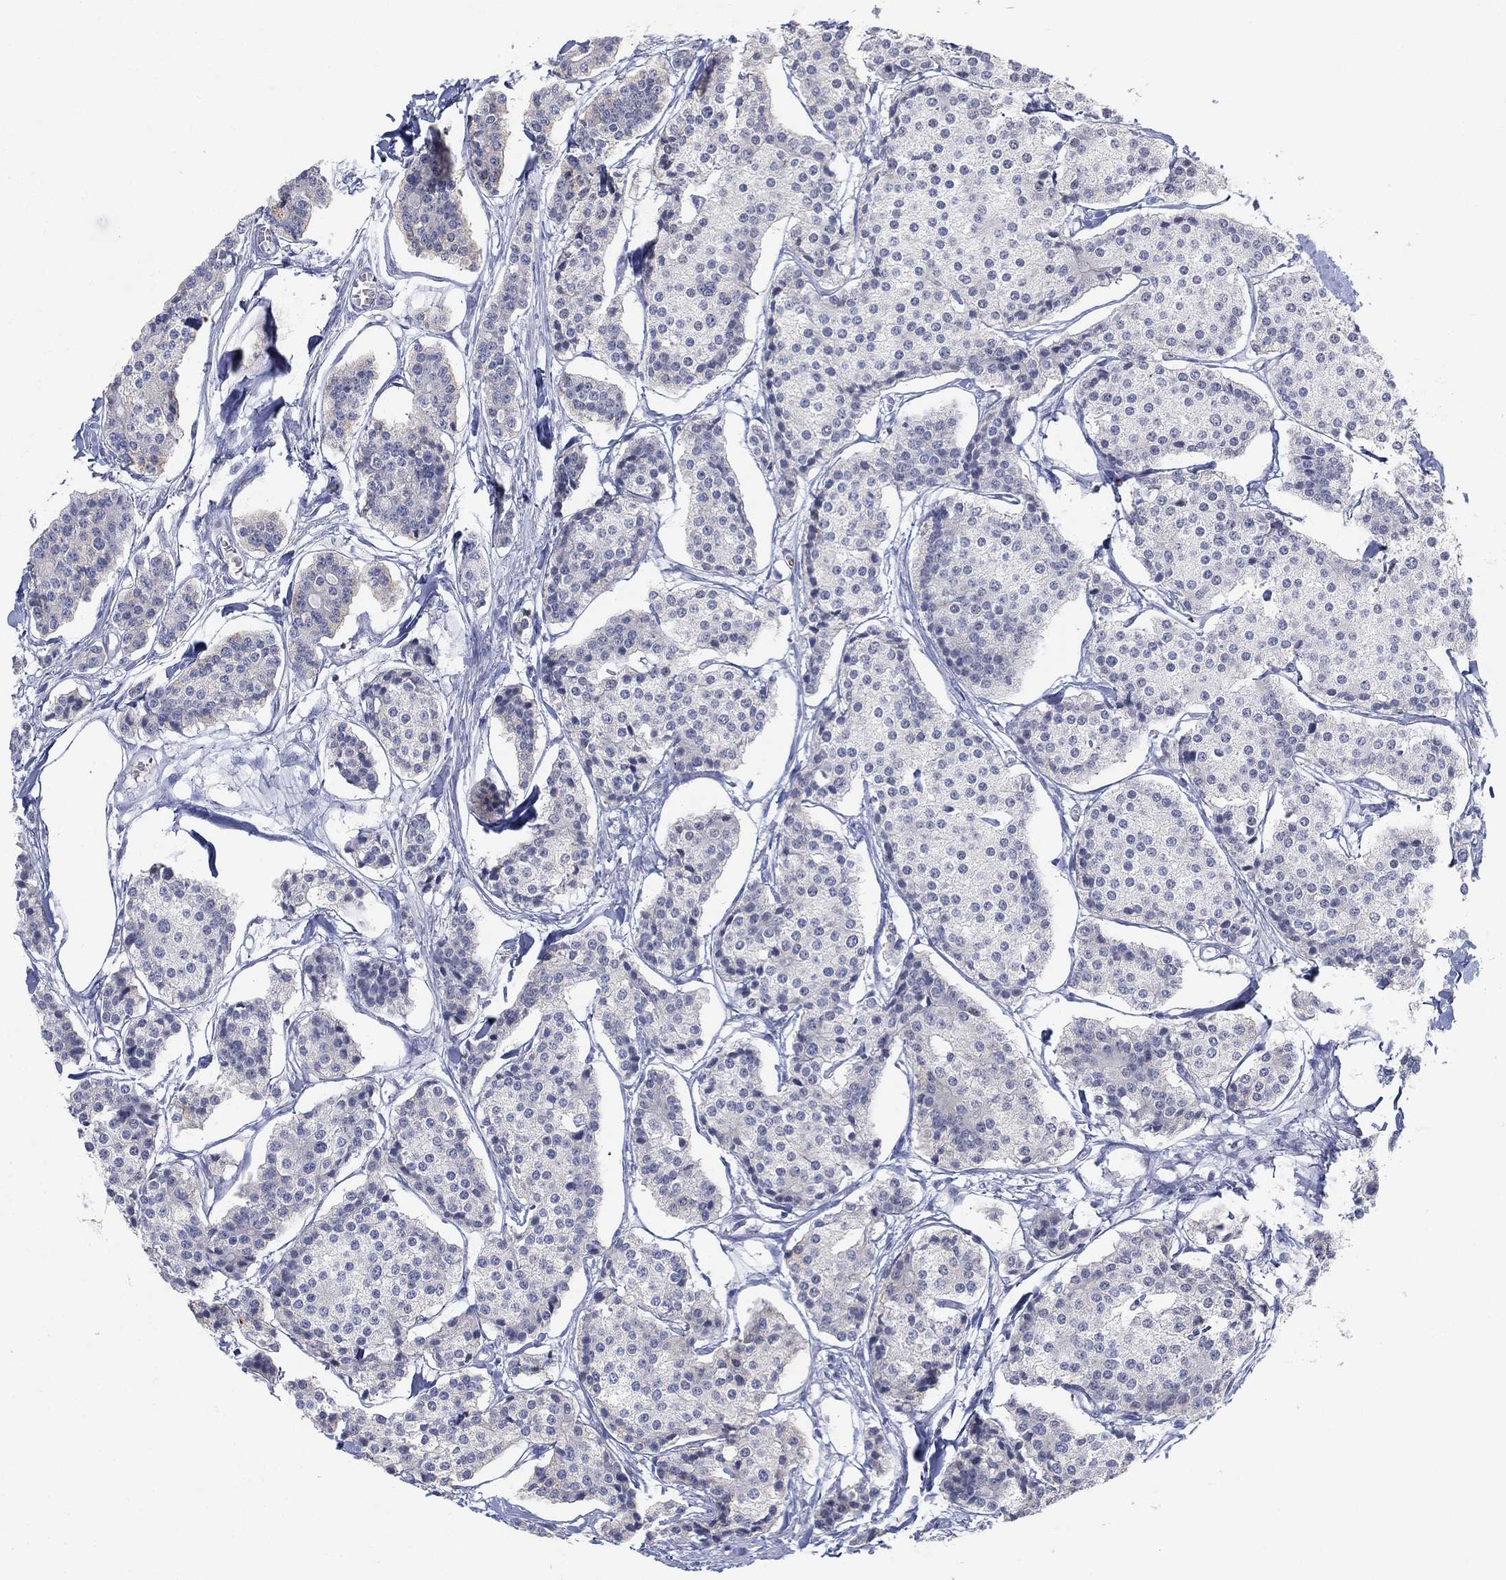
{"staining": {"intensity": "negative", "quantity": "none", "location": "none"}, "tissue": "carcinoid", "cell_type": "Tumor cells", "image_type": "cancer", "snomed": [{"axis": "morphology", "description": "Carcinoid, malignant, NOS"}, {"axis": "topography", "description": "Small intestine"}], "caption": "Immunohistochemistry (IHC) of carcinoid (malignant) reveals no positivity in tumor cells. (DAB (3,3'-diaminobenzidine) immunohistochemistry visualized using brightfield microscopy, high magnification).", "gene": "GCNA", "patient": {"sex": "female", "age": 65}}